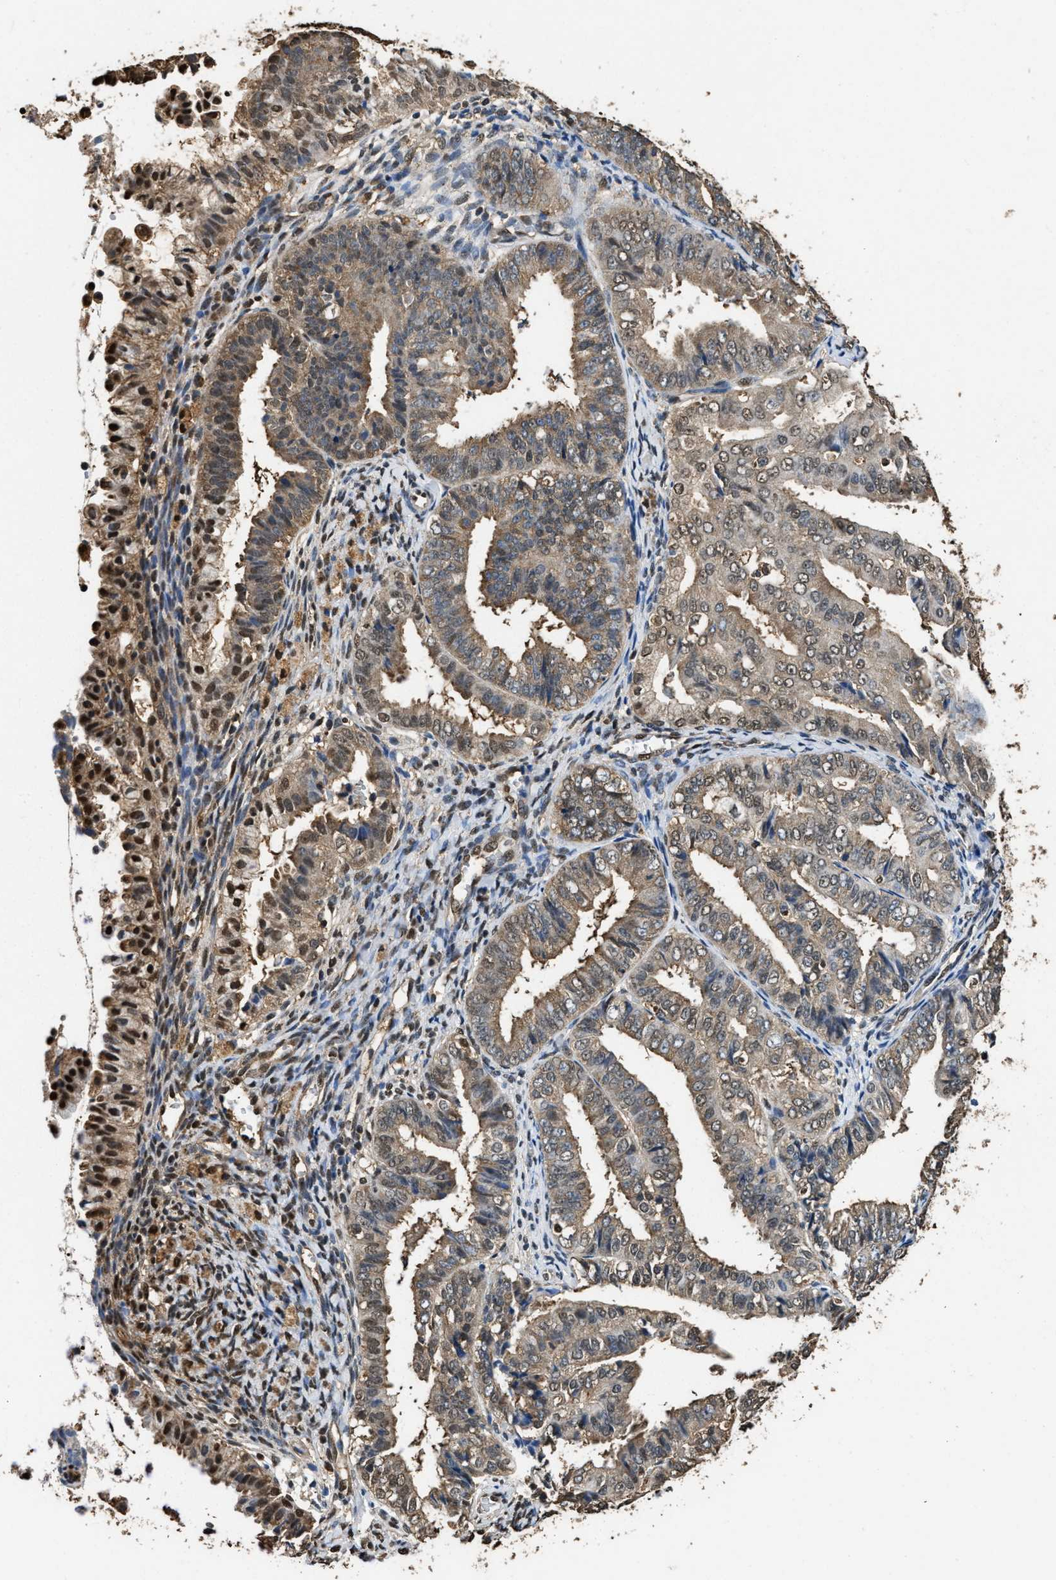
{"staining": {"intensity": "moderate", "quantity": ">75%", "location": "cytoplasmic/membranous,nuclear"}, "tissue": "endometrial cancer", "cell_type": "Tumor cells", "image_type": "cancer", "snomed": [{"axis": "morphology", "description": "Adenocarcinoma, NOS"}, {"axis": "topography", "description": "Endometrium"}], "caption": "This is an image of immunohistochemistry (IHC) staining of adenocarcinoma (endometrial), which shows moderate staining in the cytoplasmic/membranous and nuclear of tumor cells.", "gene": "GAPDH", "patient": {"sex": "female", "age": 63}}